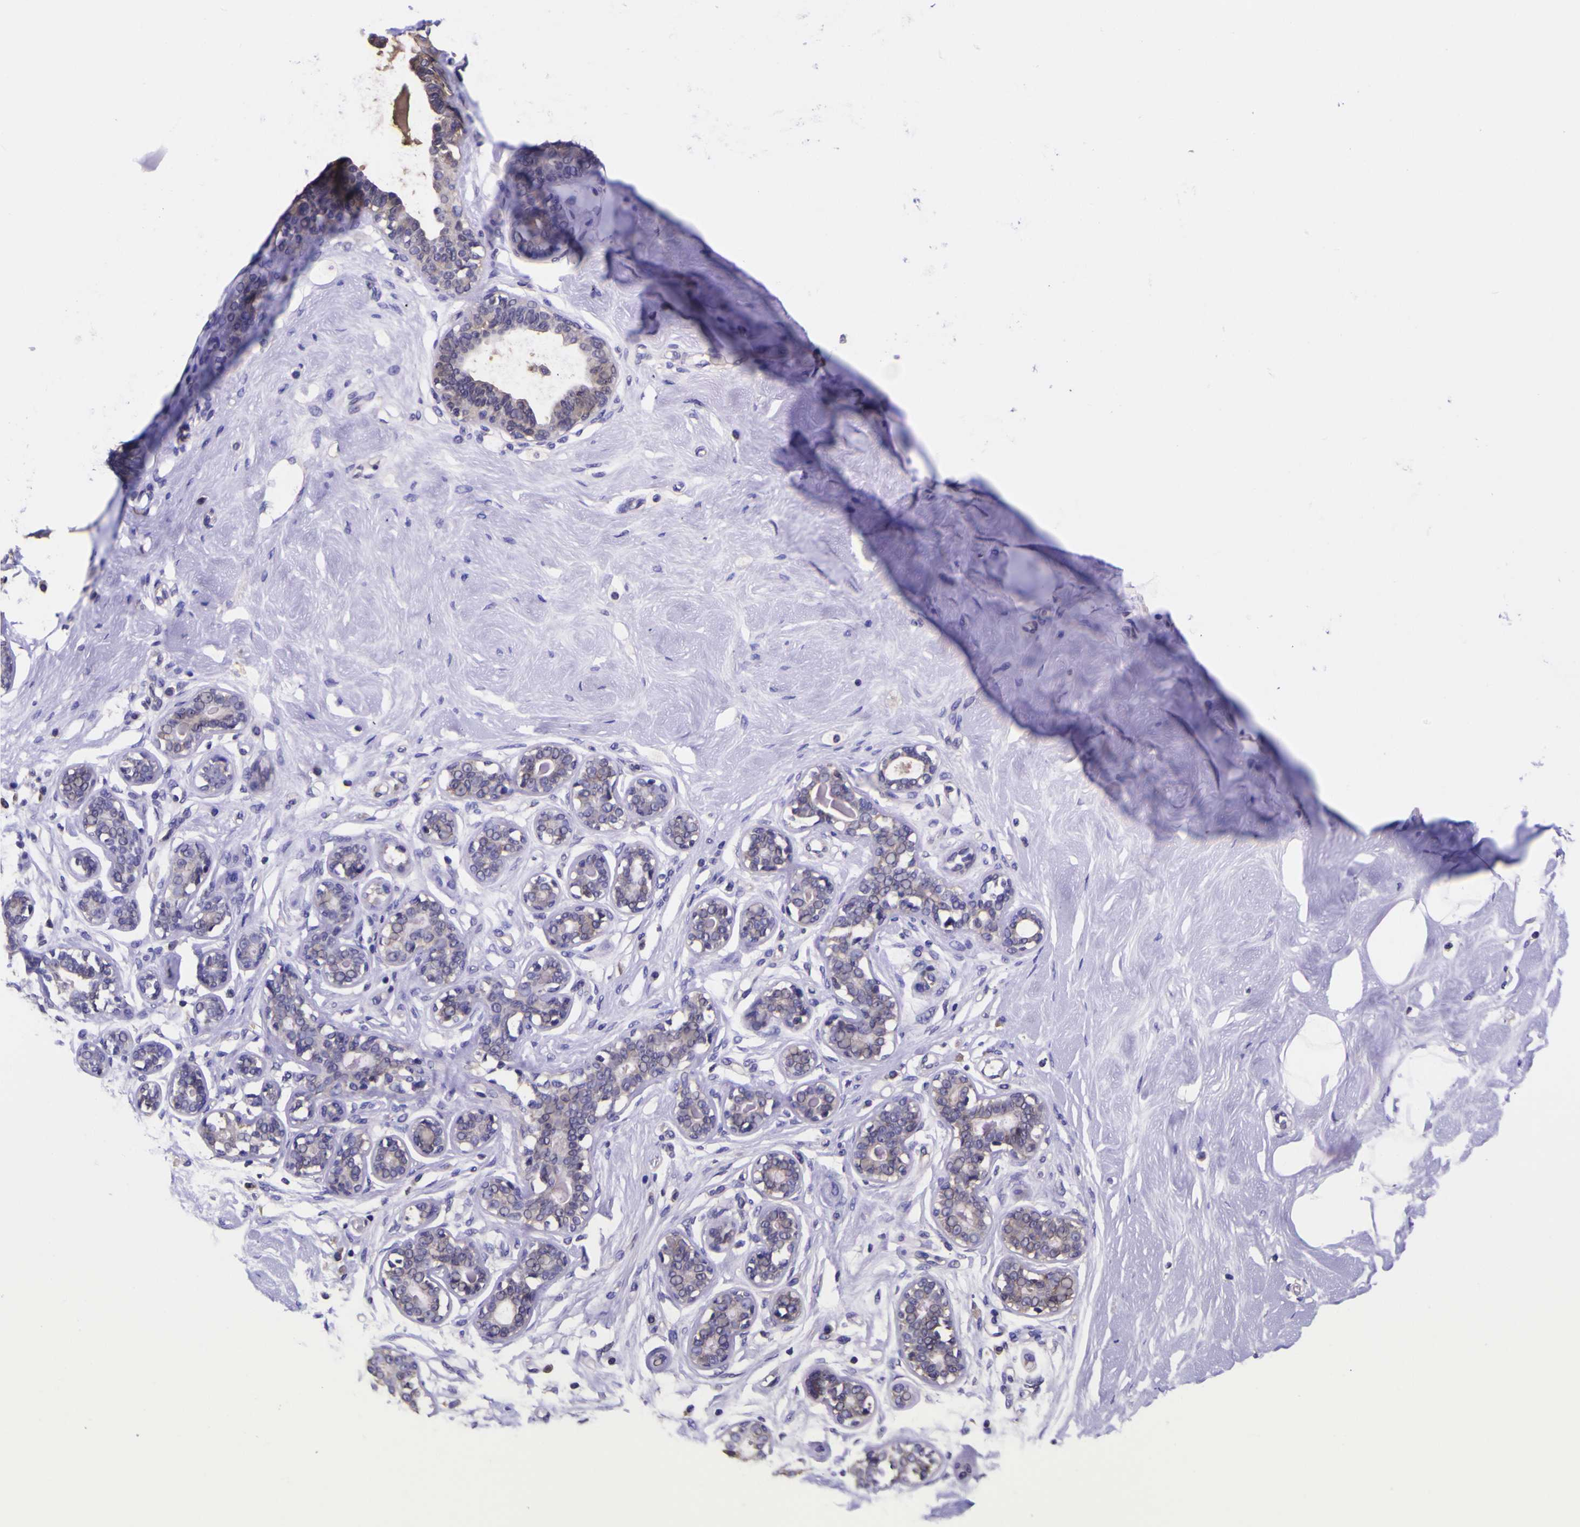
{"staining": {"intensity": "negative", "quantity": "none", "location": "none"}, "tissue": "breast", "cell_type": "Adipocytes", "image_type": "normal", "snomed": [{"axis": "morphology", "description": "Normal tissue, NOS"}, {"axis": "topography", "description": "Breast"}], "caption": "Immunohistochemistry (IHC) micrograph of normal breast stained for a protein (brown), which displays no positivity in adipocytes.", "gene": "MAPK14", "patient": {"sex": "female", "age": 23}}